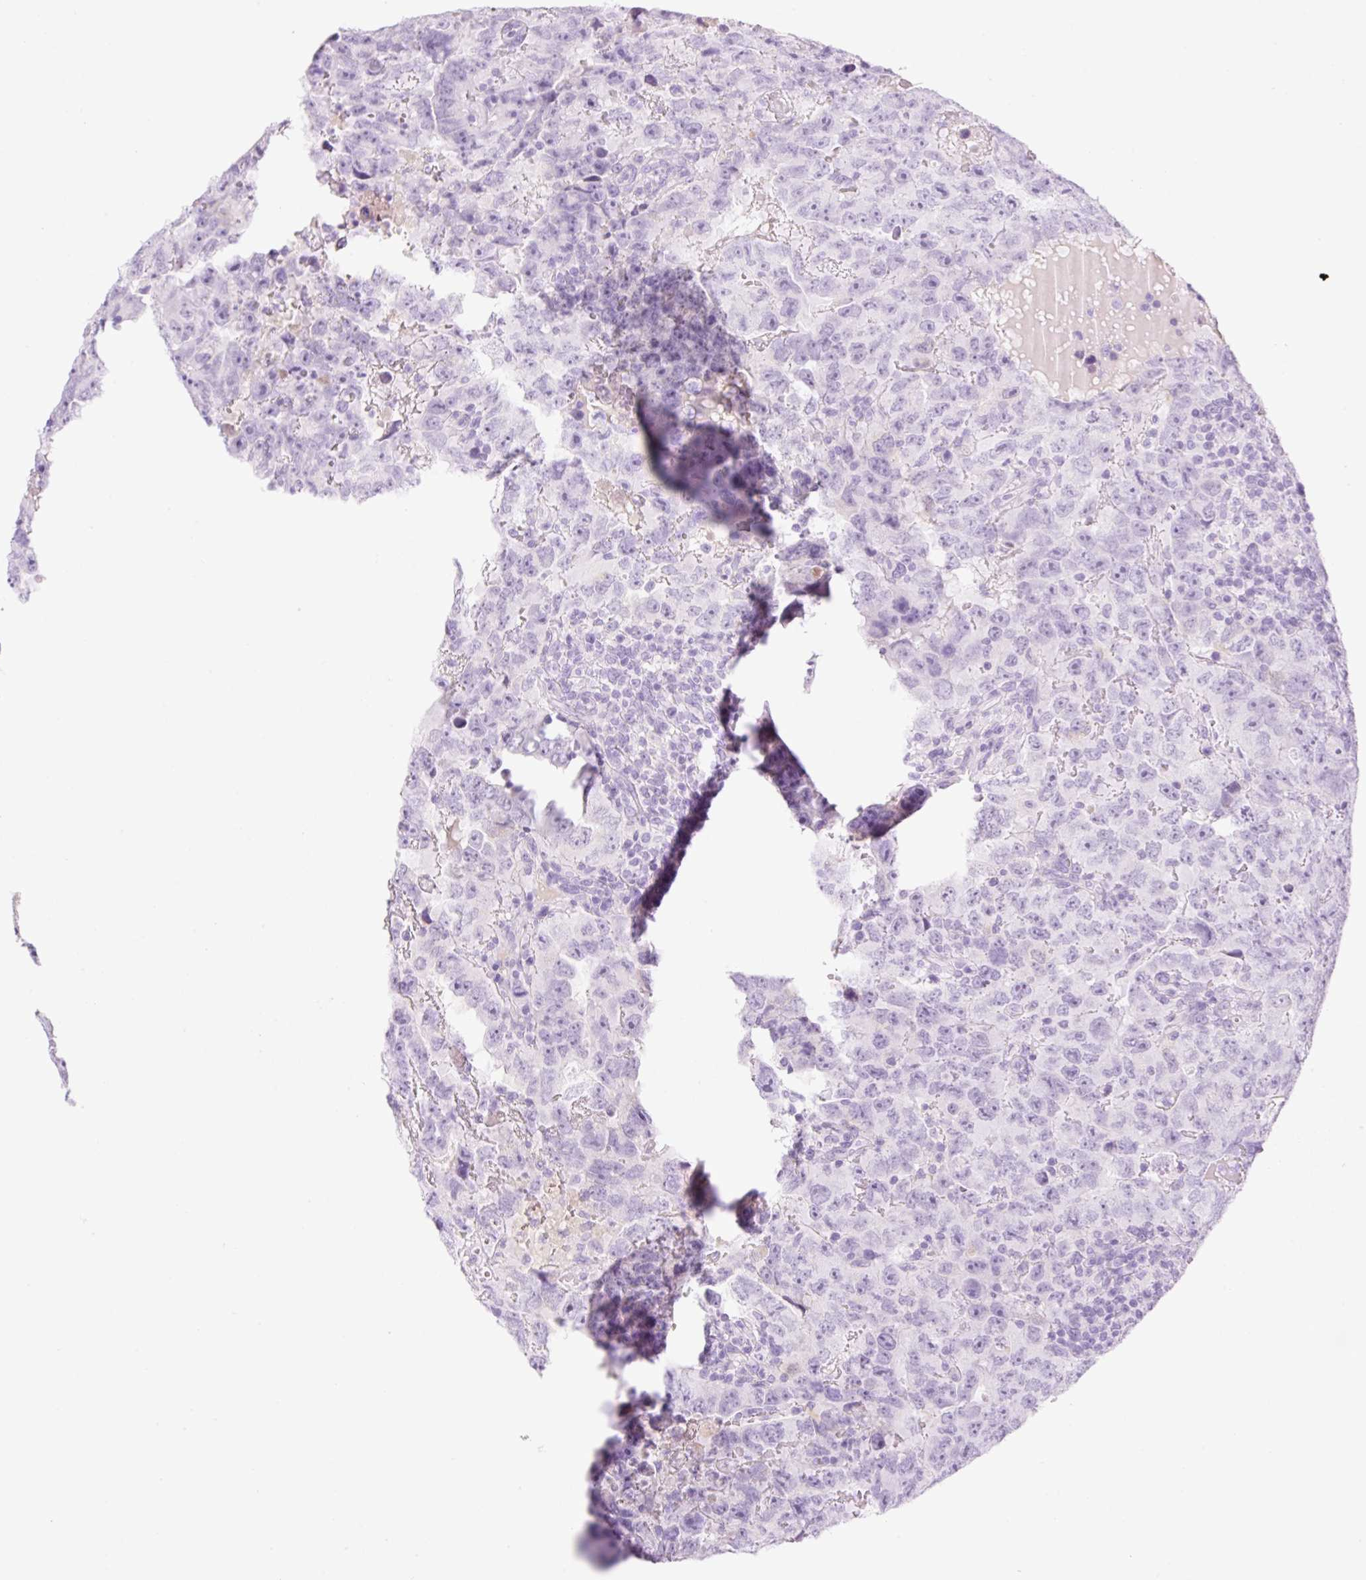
{"staining": {"intensity": "negative", "quantity": "none", "location": "none"}, "tissue": "testis cancer", "cell_type": "Tumor cells", "image_type": "cancer", "snomed": [{"axis": "morphology", "description": "Carcinoma, Embryonal, NOS"}, {"axis": "topography", "description": "Testis"}], "caption": "High power microscopy histopathology image of an immunohistochemistry (IHC) photomicrograph of testis cancer, revealing no significant staining in tumor cells. (DAB (3,3'-diaminobenzidine) immunohistochemistry (IHC) visualized using brightfield microscopy, high magnification).", "gene": "PALM3", "patient": {"sex": "male", "age": 24}}